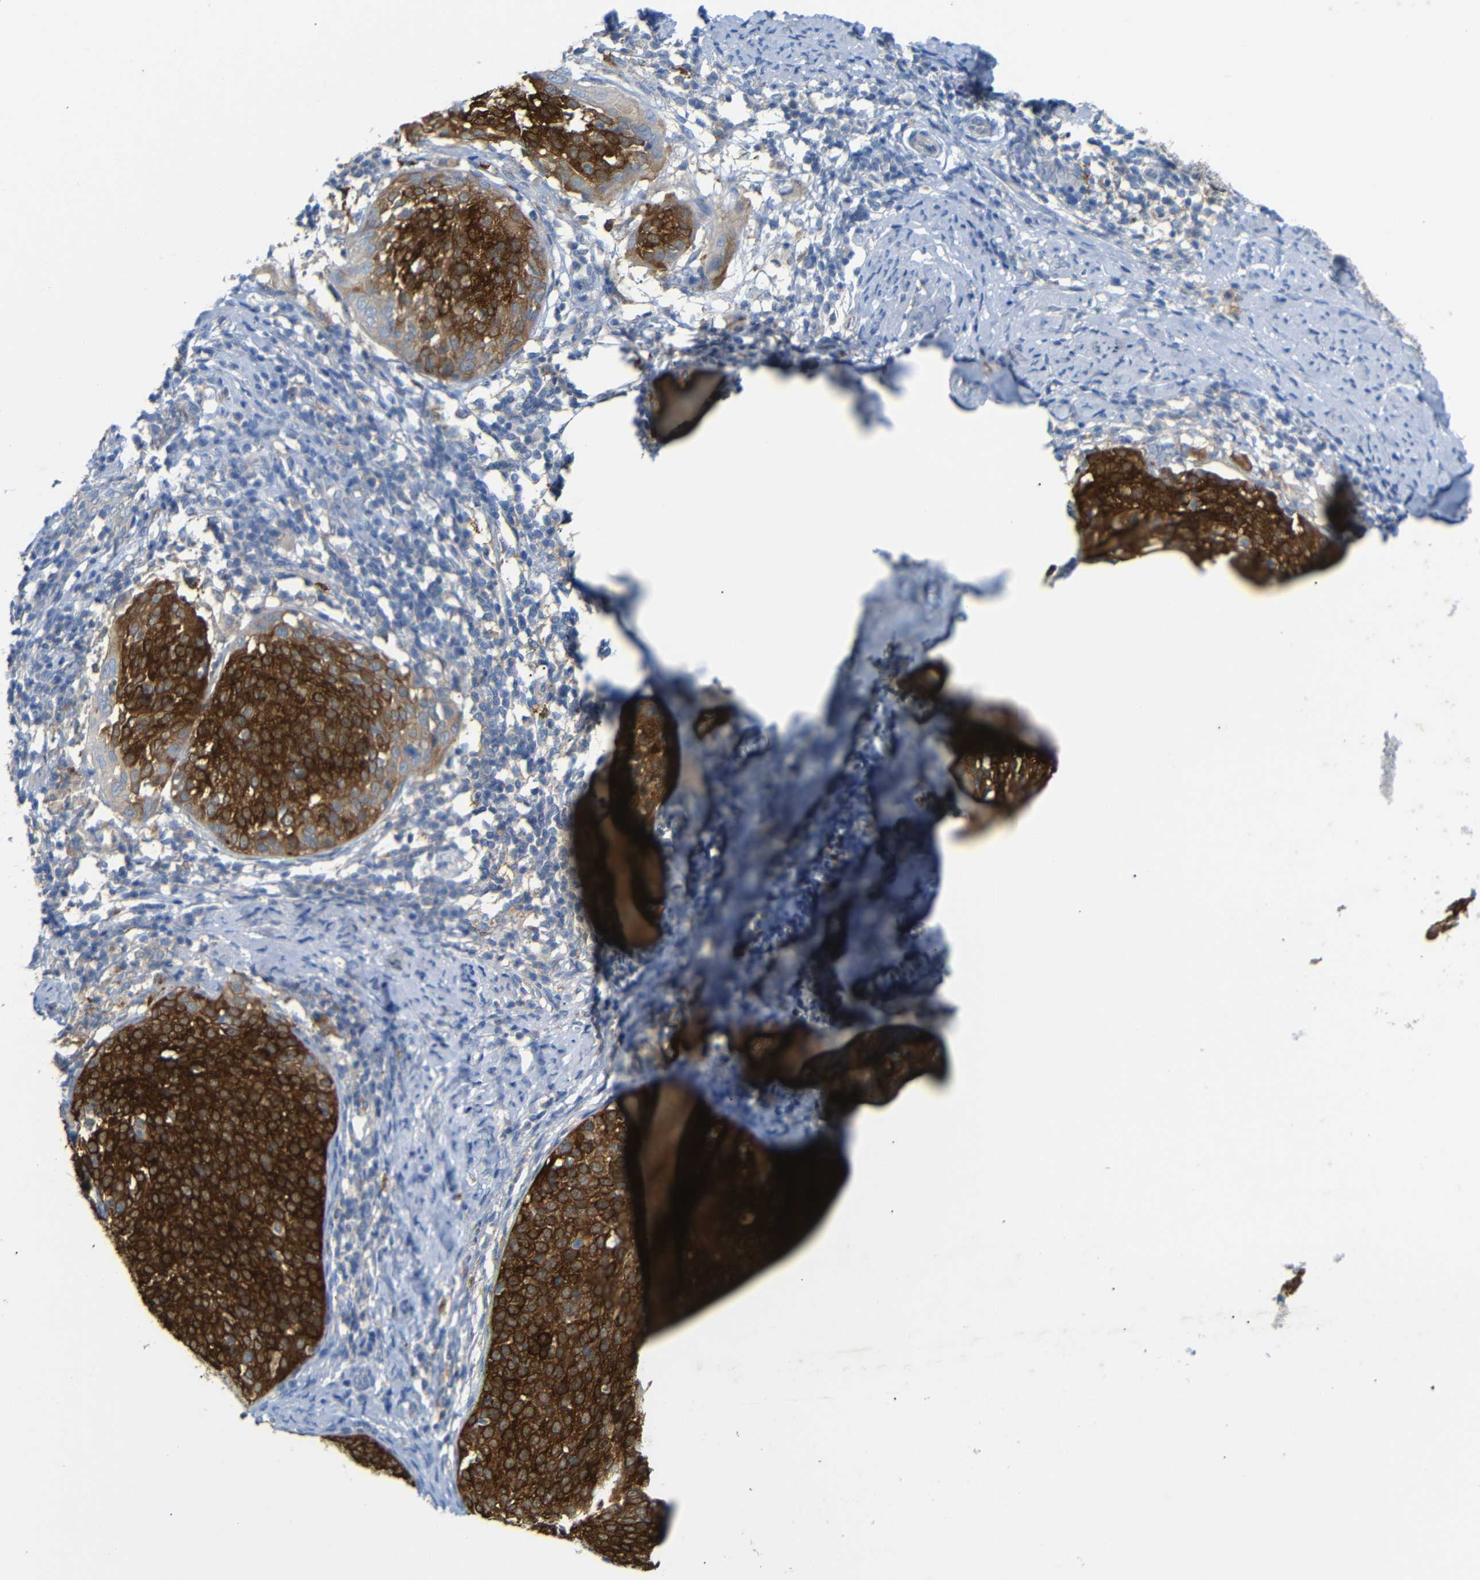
{"staining": {"intensity": "strong", "quantity": ">75%", "location": "cytoplasmic/membranous"}, "tissue": "cervical cancer", "cell_type": "Tumor cells", "image_type": "cancer", "snomed": [{"axis": "morphology", "description": "Squamous cell carcinoma, NOS"}, {"axis": "topography", "description": "Cervix"}], "caption": "The immunohistochemical stain labels strong cytoplasmic/membranous expression in tumor cells of squamous cell carcinoma (cervical) tissue.", "gene": "ALOX15", "patient": {"sex": "female", "age": 51}}